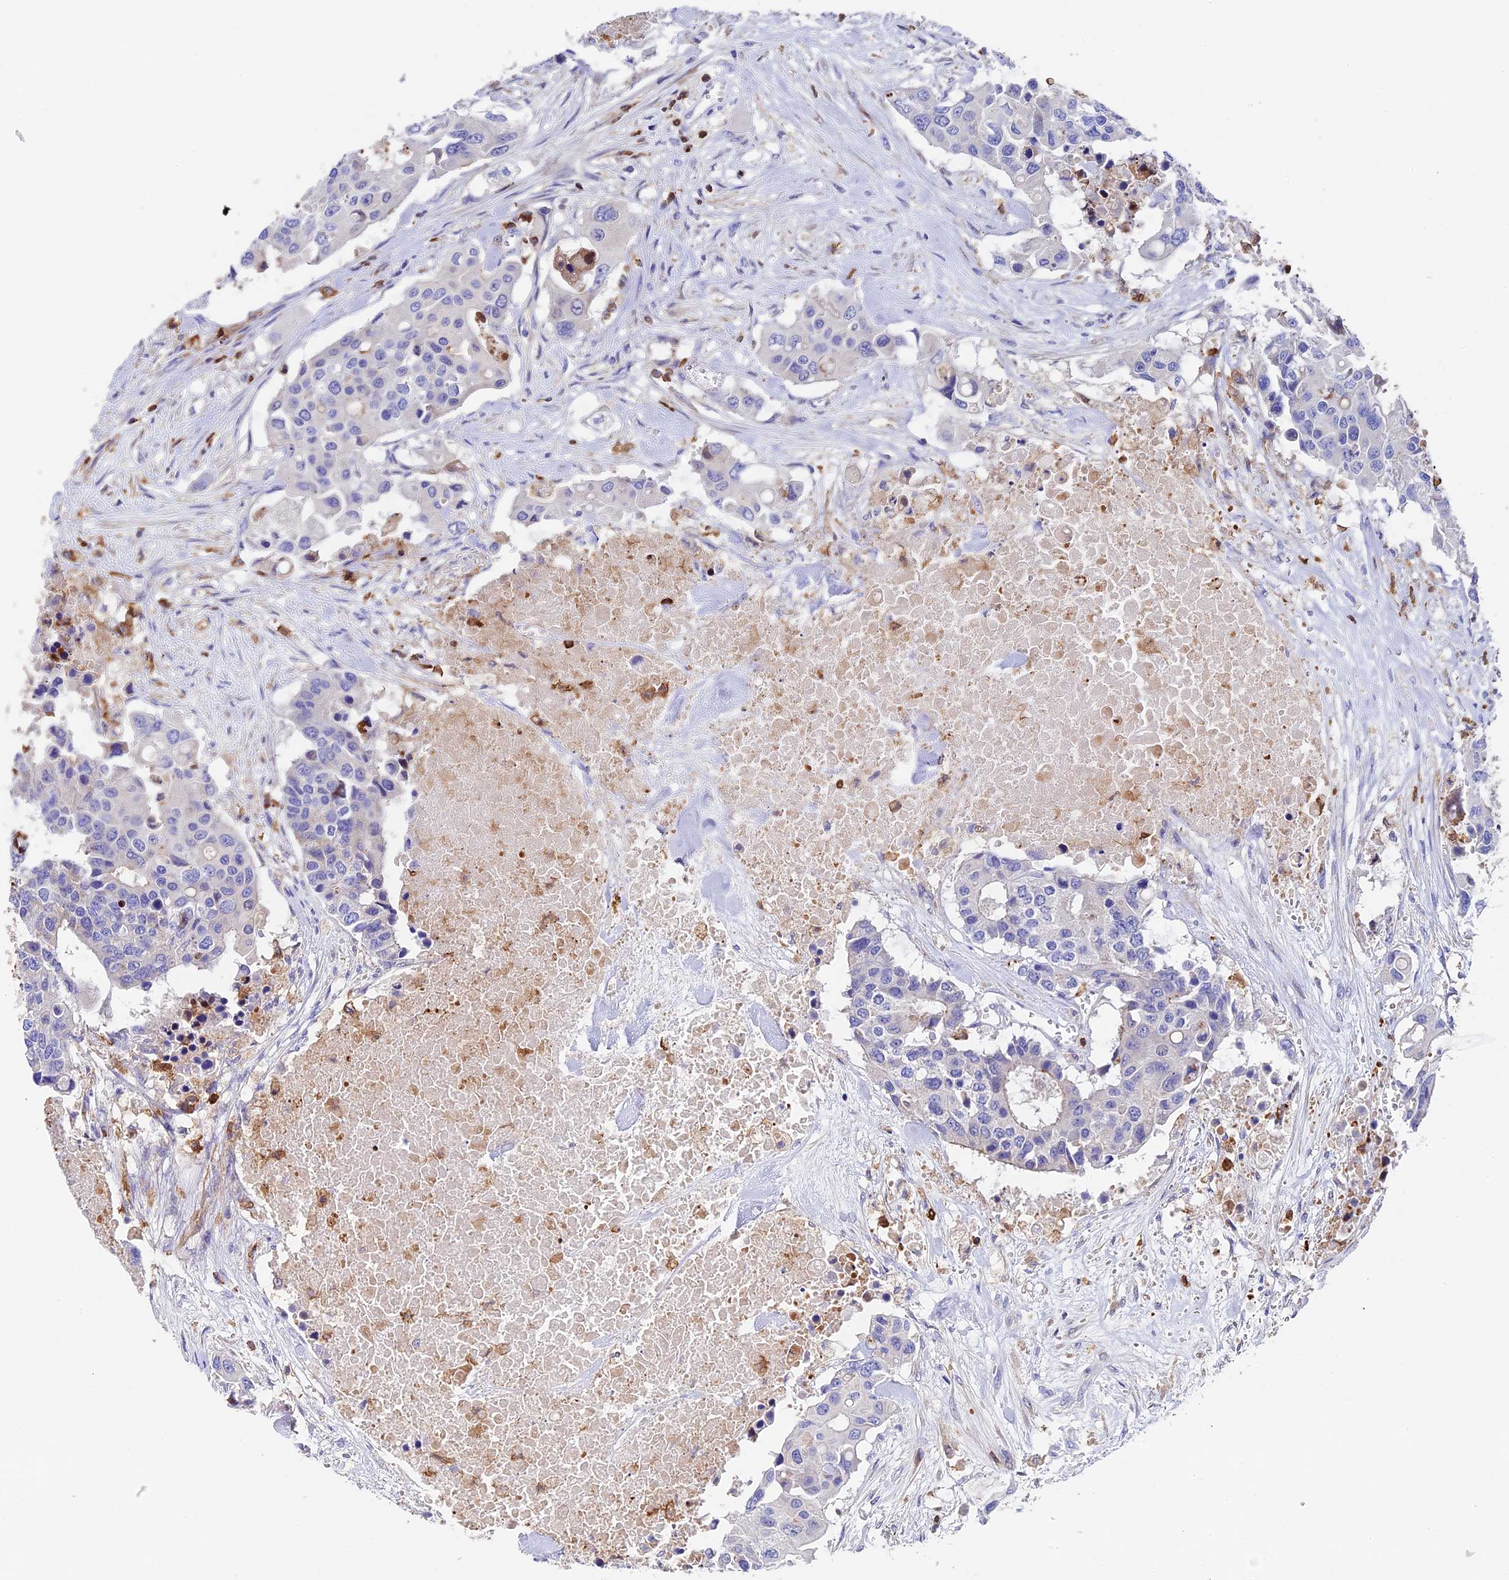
{"staining": {"intensity": "negative", "quantity": "none", "location": "none"}, "tissue": "colorectal cancer", "cell_type": "Tumor cells", "image_type": "cancer", "snomed": [{"axis": "morphology", "description": "Adenocarcinoma, NOS"}, {"axis": "topography", "description": "Colon"}], "caption": "Tumor cells are negative for brown protein staining in colorectal cancer.", "gene": "ADAT1", "patient": {"sex": "male", "age": 77}}